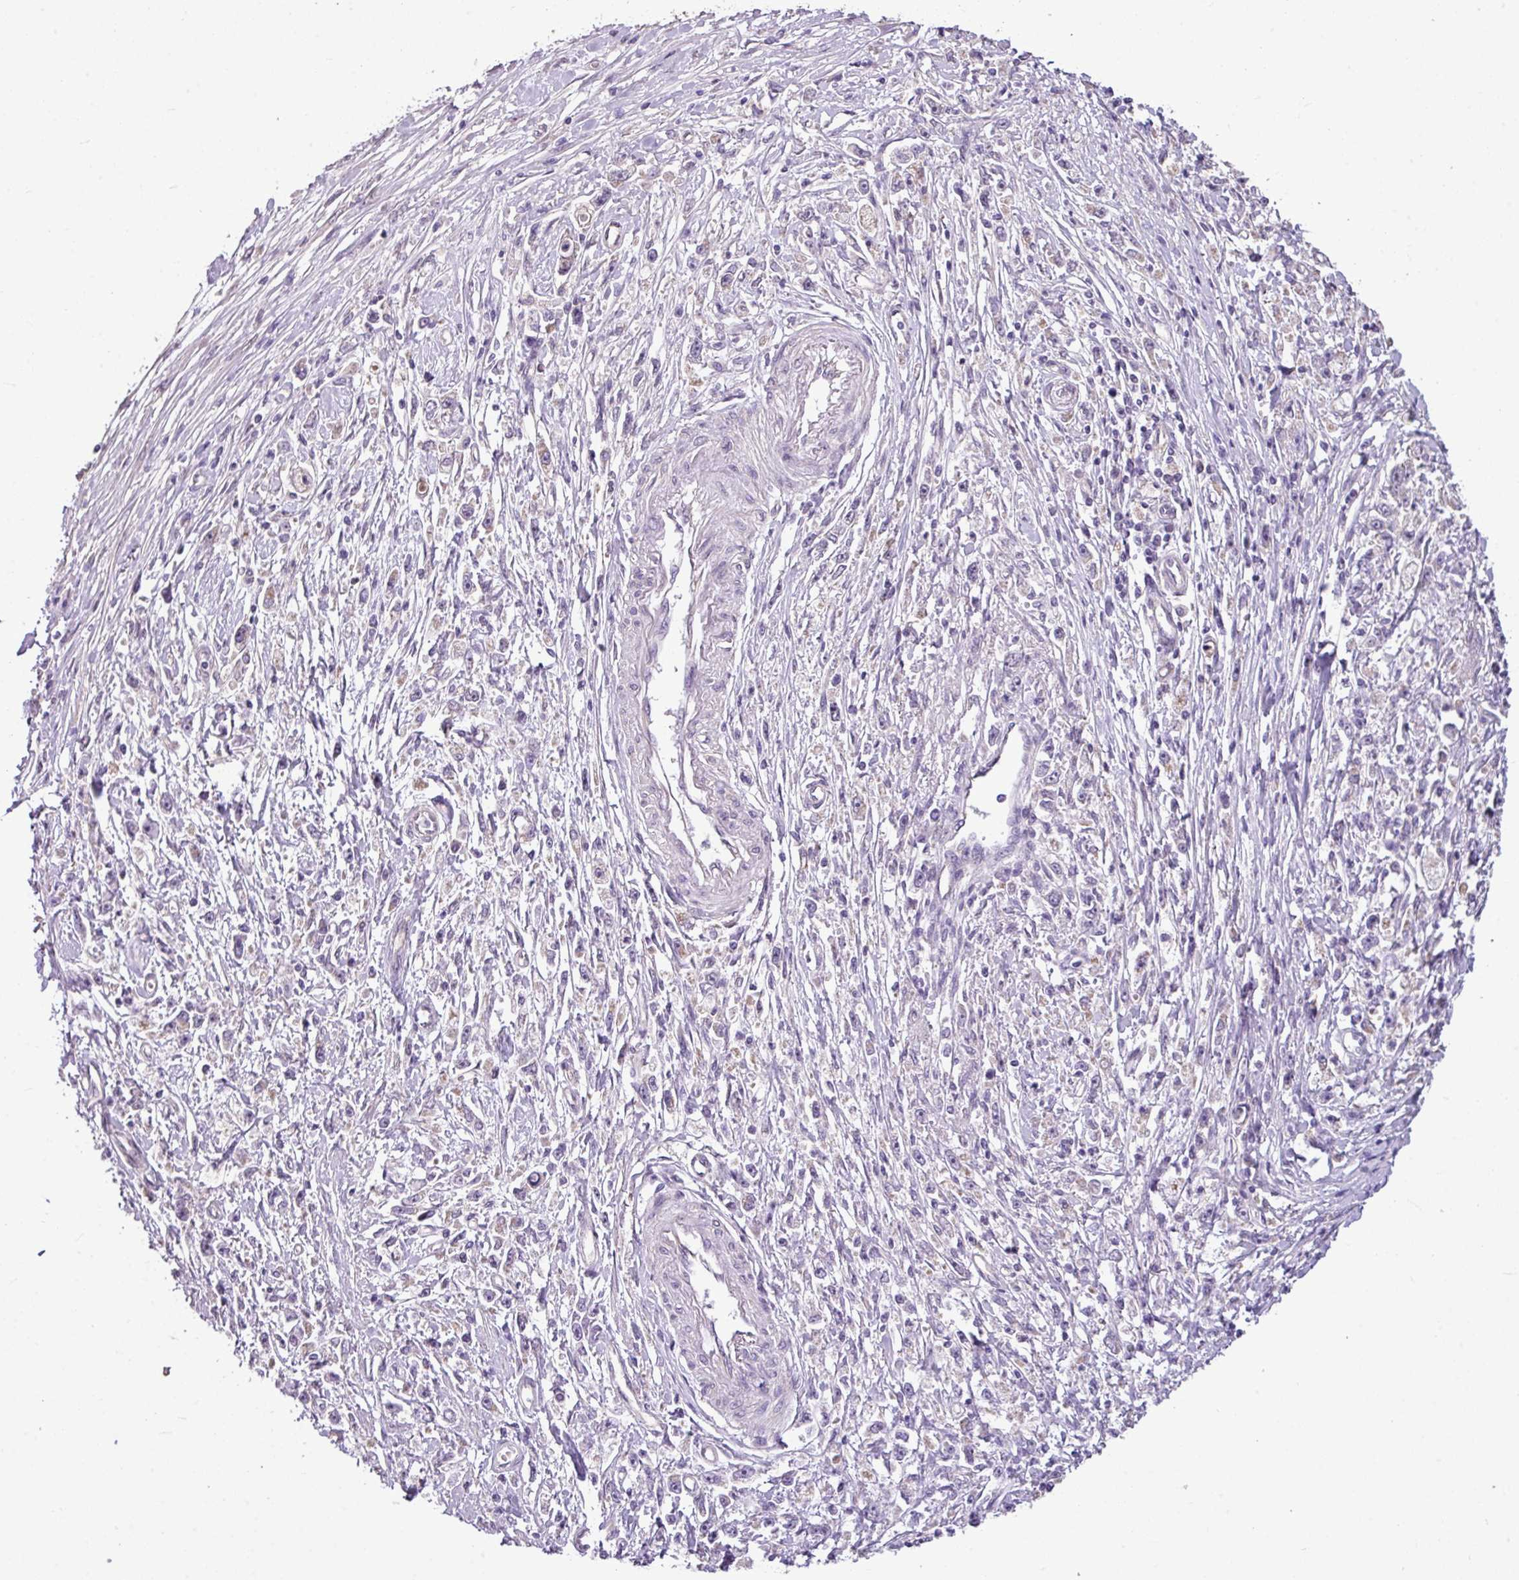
{"staining": {"intensity": "negative", "quantity": "none", "location": "none"}, "tissue": "stomach cancer", "cell_type": "Tumor cells", "image_type": "cancer", "snomed": [{"axis": "morphology", "description": "Adenocarcinoma, NOS"}, {"axis": "topography", "description": "Stomach"}], "caption": "There is no significant expression in tumor cells of adenocarcinoma (stomach). (Brightfield microscopy of DAB immunohistochemistry (IHC) at high magnification).", "gene": "ALDH2", "patient": {"sex": "female", "age": 59}}